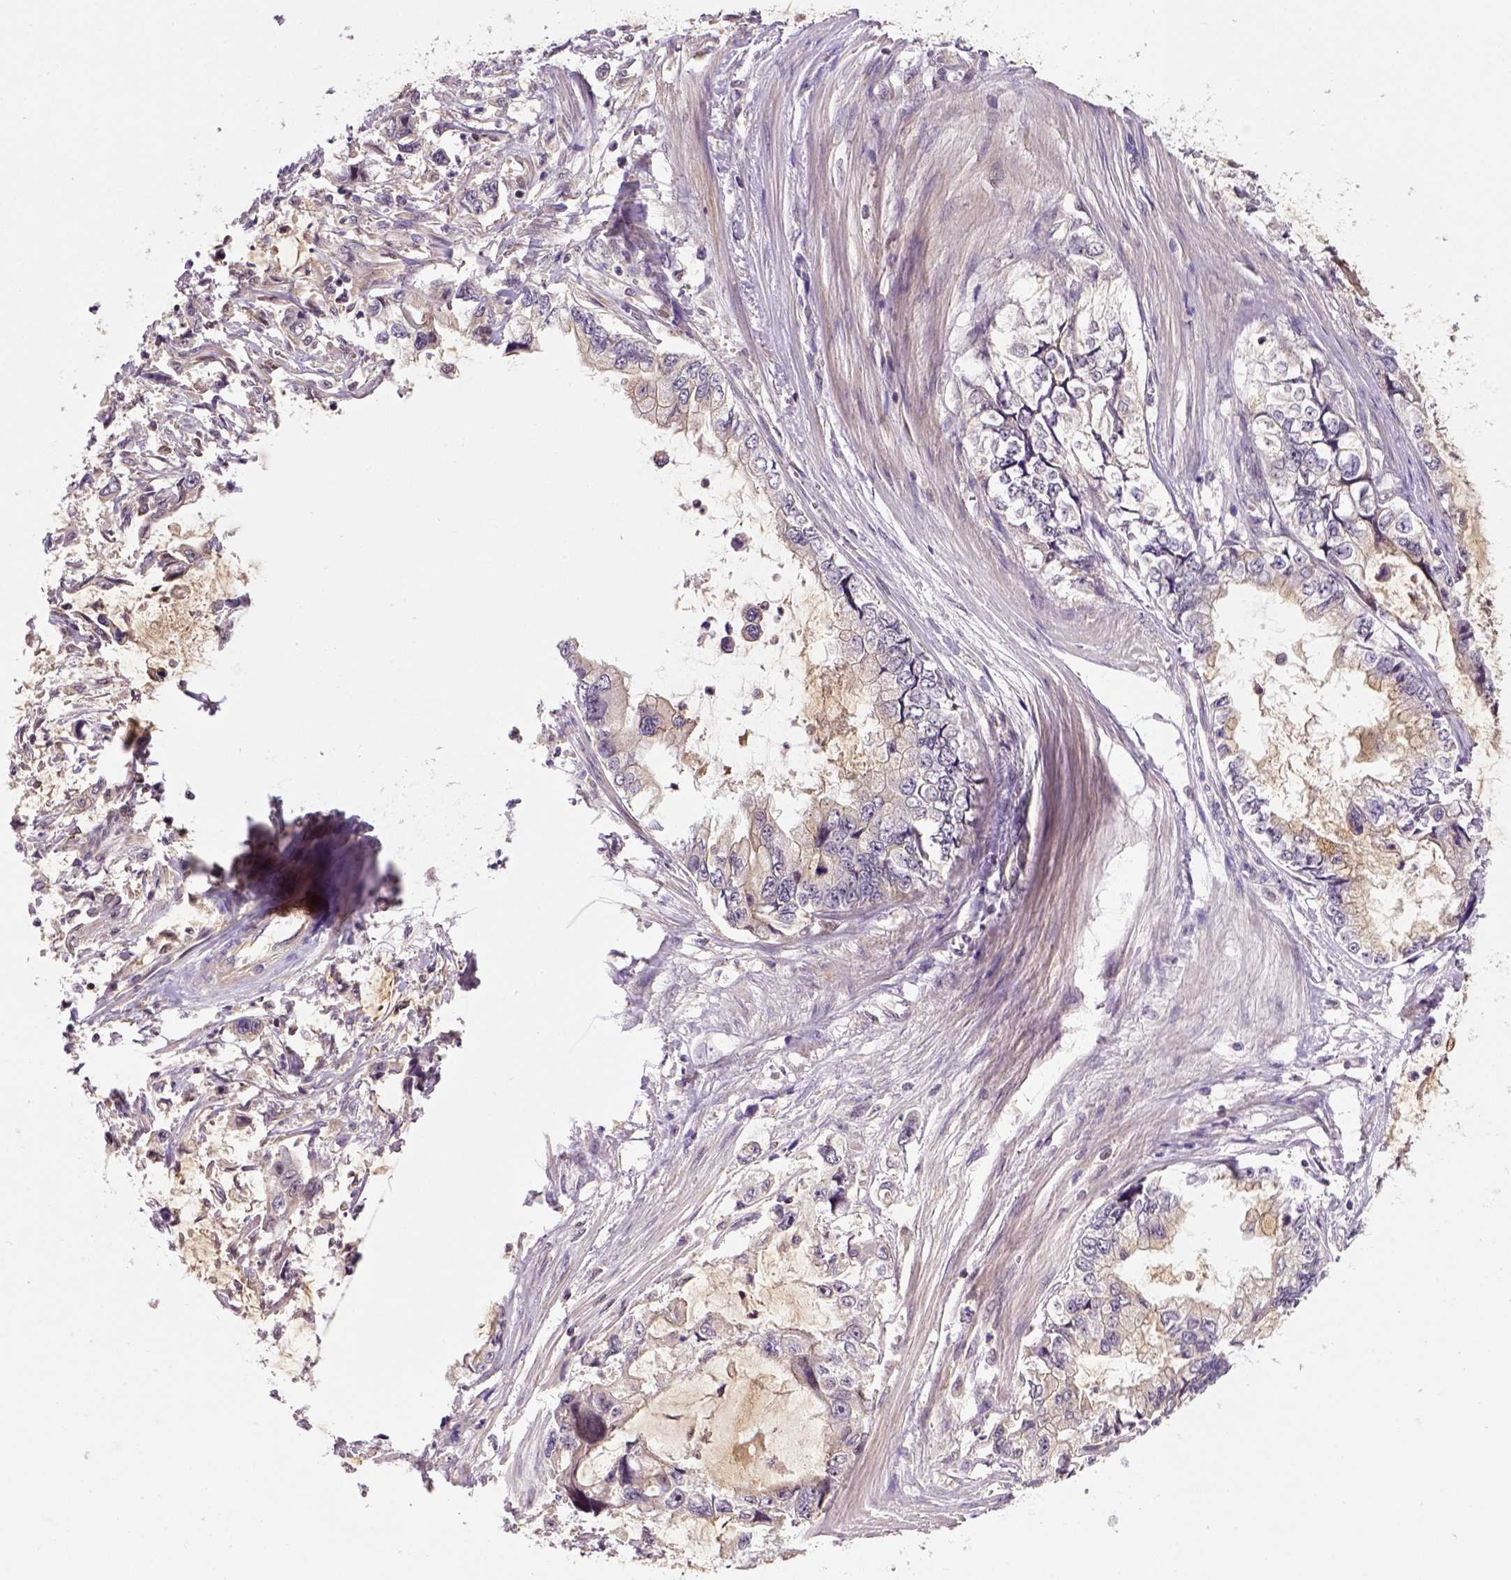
{"staining": {"intensity": "negative", "quantity": "none", "location": "none"}, "tissue": "stomach cancer", "cell_type": "Tumor cells", "image_type": "cancer", "snomed": [{"axis": "morphology", "description": "Adenocarcinoma, NOS"}, {"axis": "topography", "description": "Pancreas"}, {"axis": "topography", "description": "Stomach, upper"}, {"axis": "topography", "description": "Stomach"}], "caption": "Micrograph shows no protein staining in tumor cells of stomach cancer tissue.", "gene": "MATK", "patient": {"sex": "male", "age": 77}}